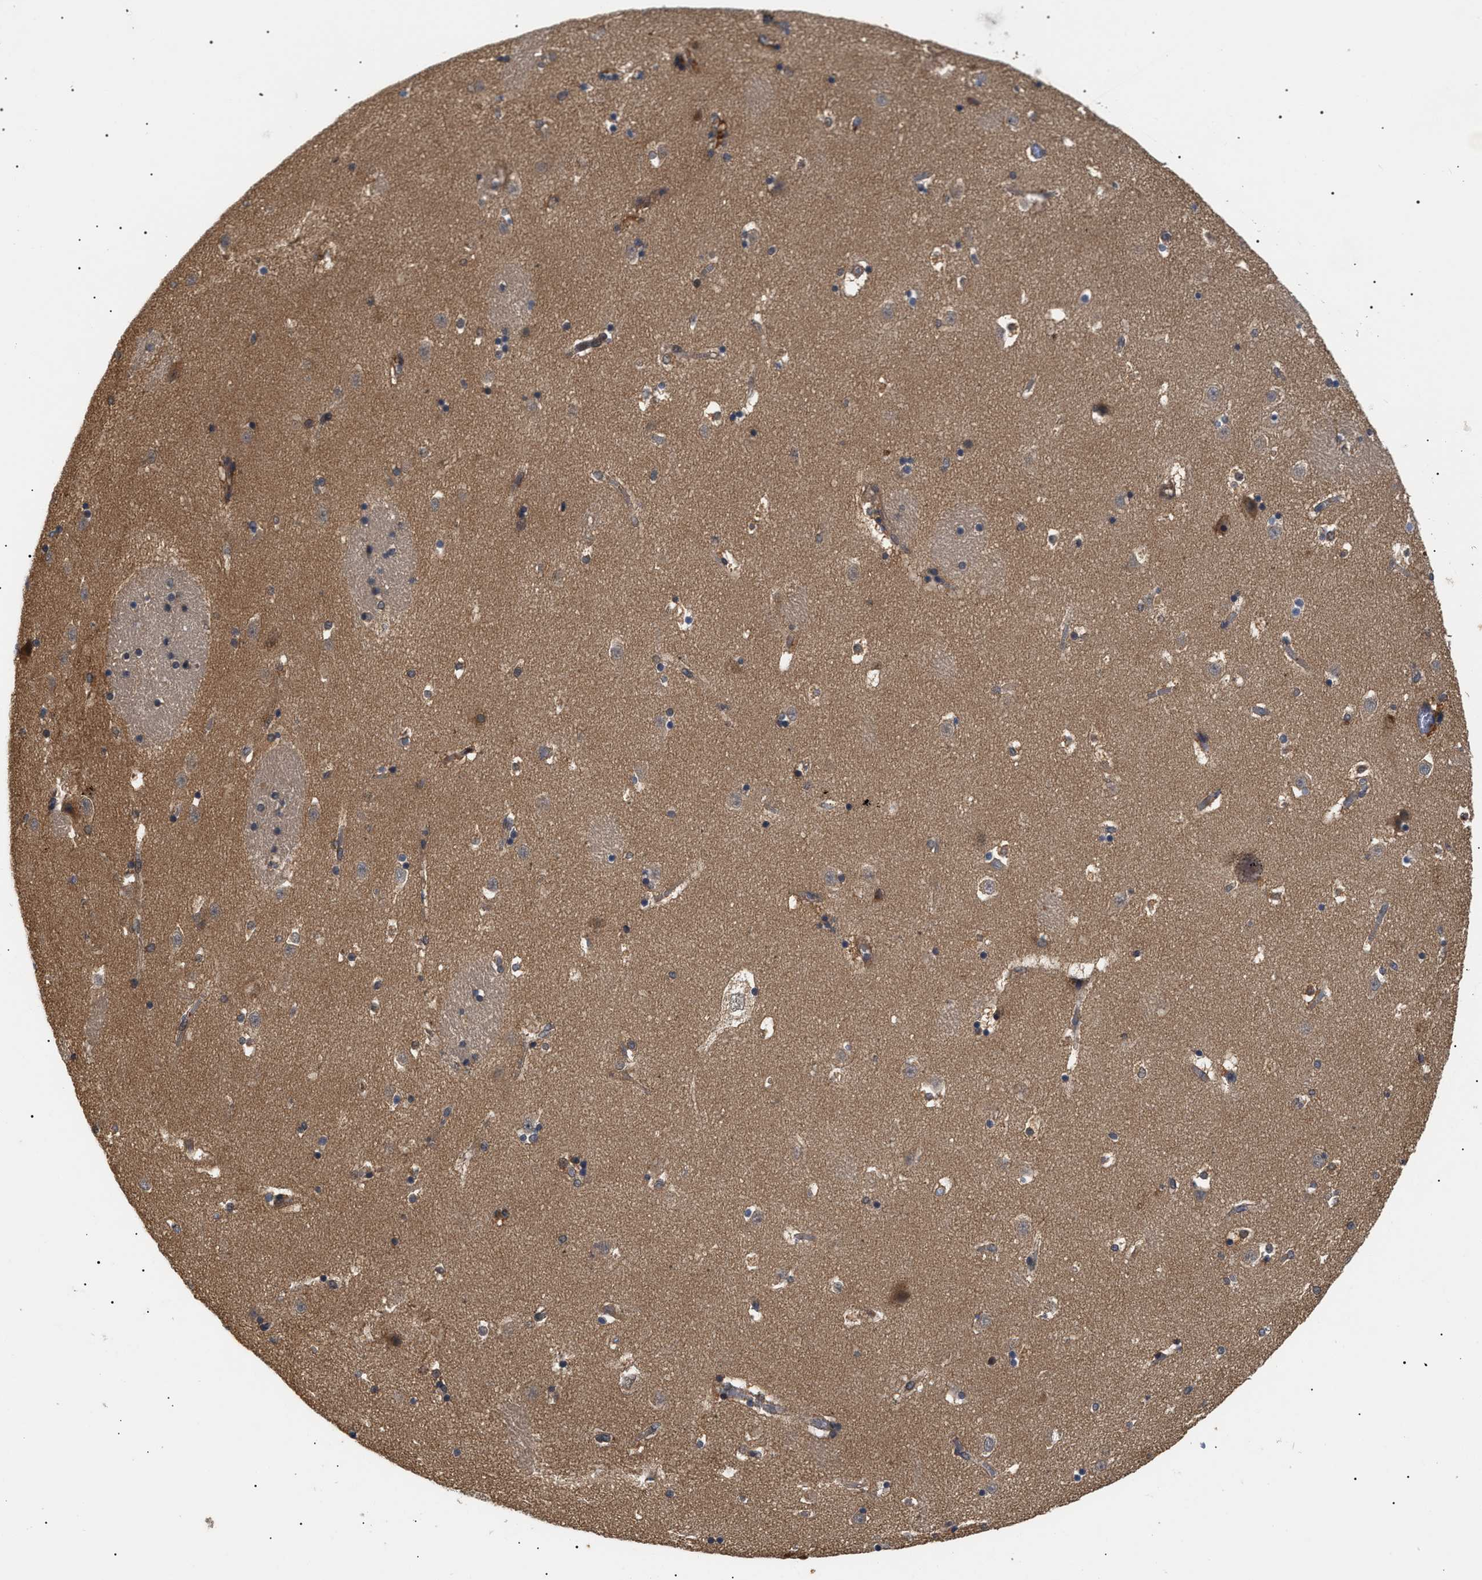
{"staining": {"intensity": "moderate", "quantity": "25%-75%", "location": "cytoplasmic/membranous"}, "tissue": "caudate", "cell_type": "Glial cells", "image_type": "normal", "snomed": [{"axis": "morphology", "description": "Normal tissue, NOS"}, {"axis": "topography", "description": "Lateral ventricle wall"}], "caption": "This image demonstrates benign caudate stained with IHC to label a protein in brown. The cytoplasmic/membranous of glial cells show moderate positivity for the protein. Nuclei are counter-stained blue.", "gene": "ASTL", "patient": {"sex": "male", "age": 45}}